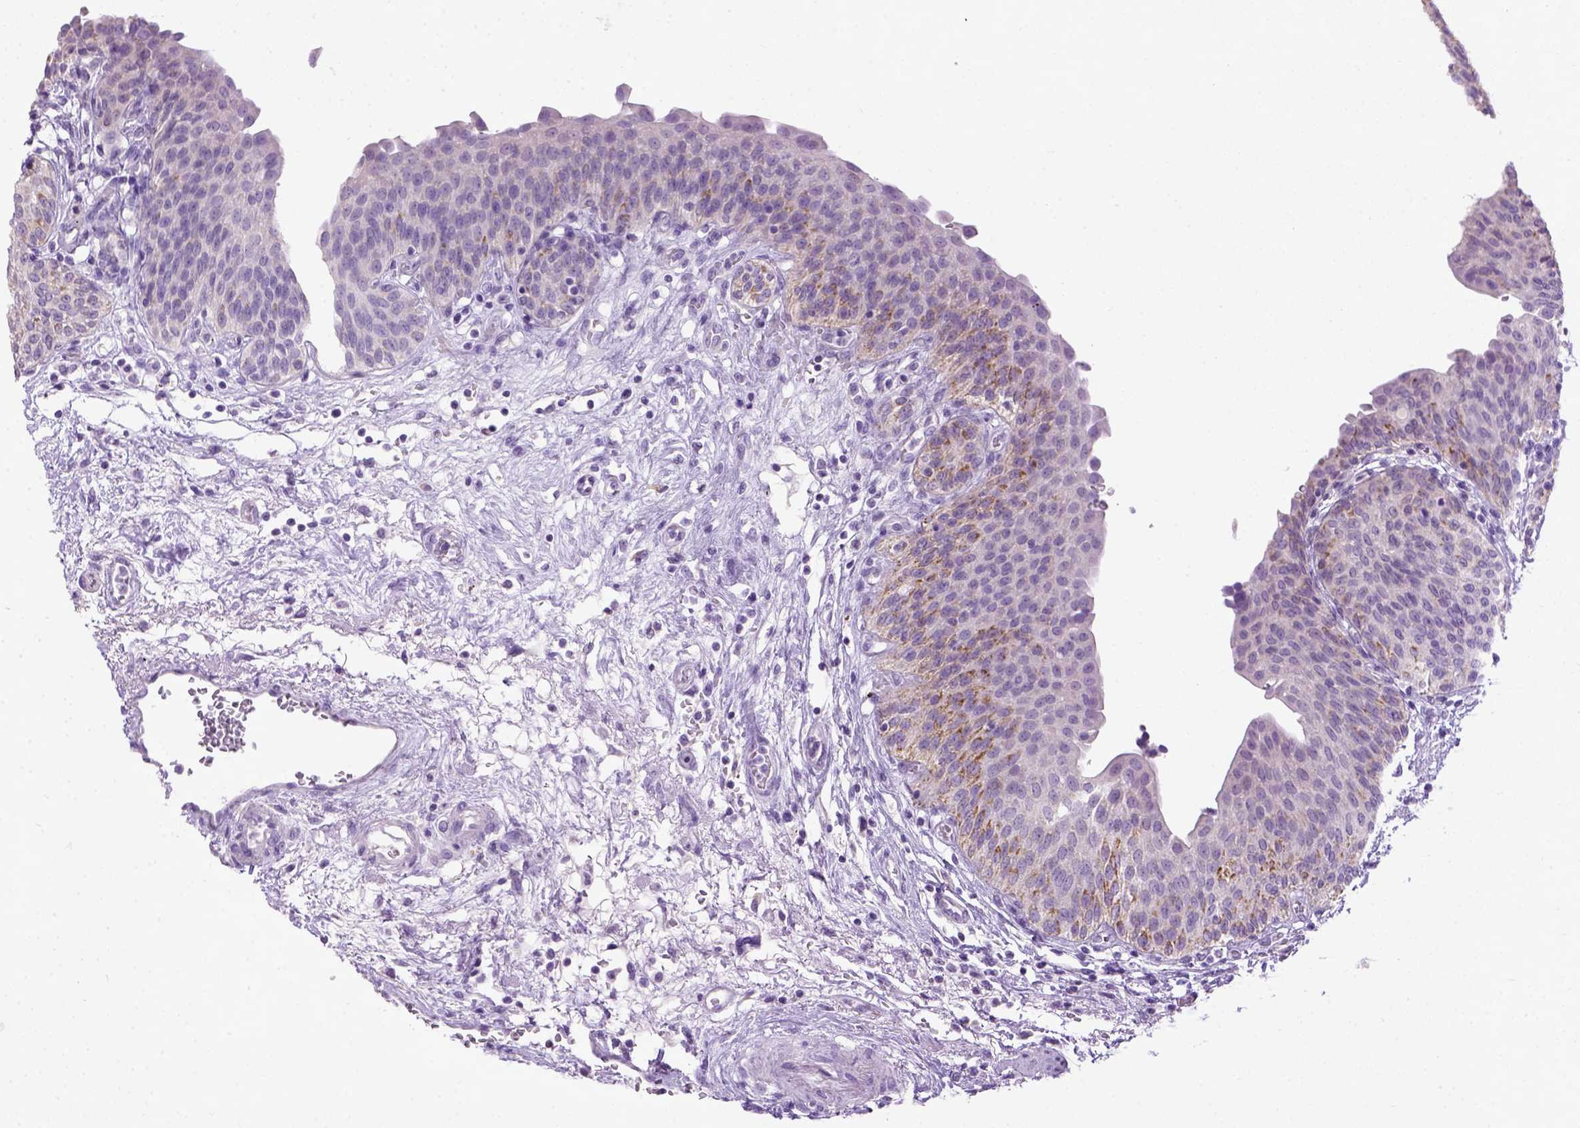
{"staining": {"intensity": "strong", "quantity": "25%-75%", "location": "cytoplasmic/membranous"}, "tissue": "urinary bladder", "cell_type": "Urothelial cells", "image_type": "normal", "snomed": [{"axis": "morphology", "description": "Normal tissue, NOS"}, {"axis": "topography", "description": "Urinary bladder"}], "caption": "Strong cytoplasmic/membranous expression is appreciated in about 25%-75% of urothelial cells in unremarkable urinary bladder.", "gene": "CYP24A1", "patient": {"sex": "male", "age": 68}}